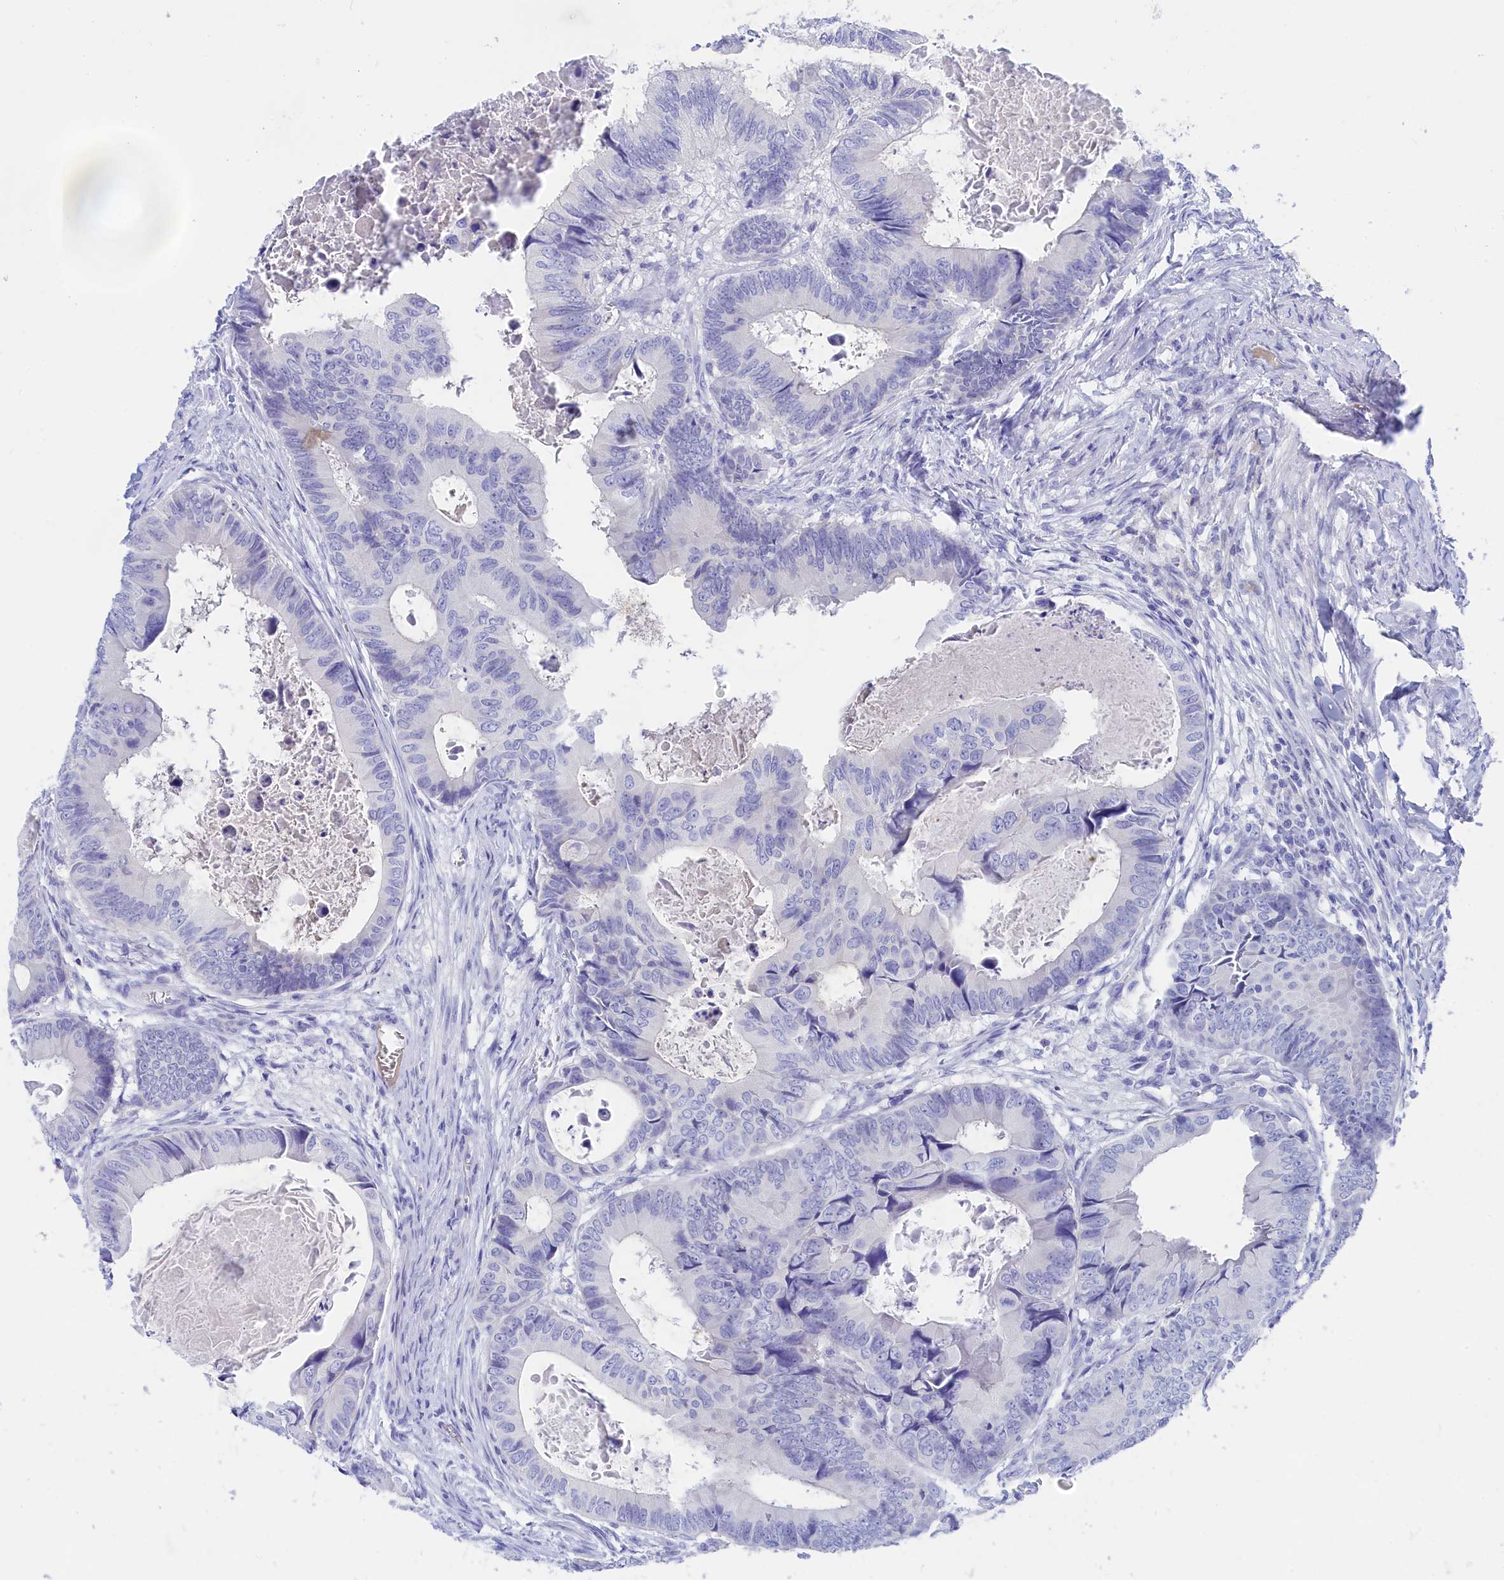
{"staining": {"intensity": "negative", "quantity": "none", "location": "none"}, "tissue": "colorectal cancer", "cell_type": "Tumor cells", "image_type": "cancer", "snomed": [{"axis": "morphology", "description": "Adenocarcinoma, NOS"}, {"axis": "topography", "description": "Colon"}], "caption": "DAB (3,3'-diaminobenzidine) immunohistochemical staining of human colorectal adenocarcinoma exhibits no significant staining in tumor cells.", "gene": "TRIM10", "patient": {"sex": "male", "age": 85}}